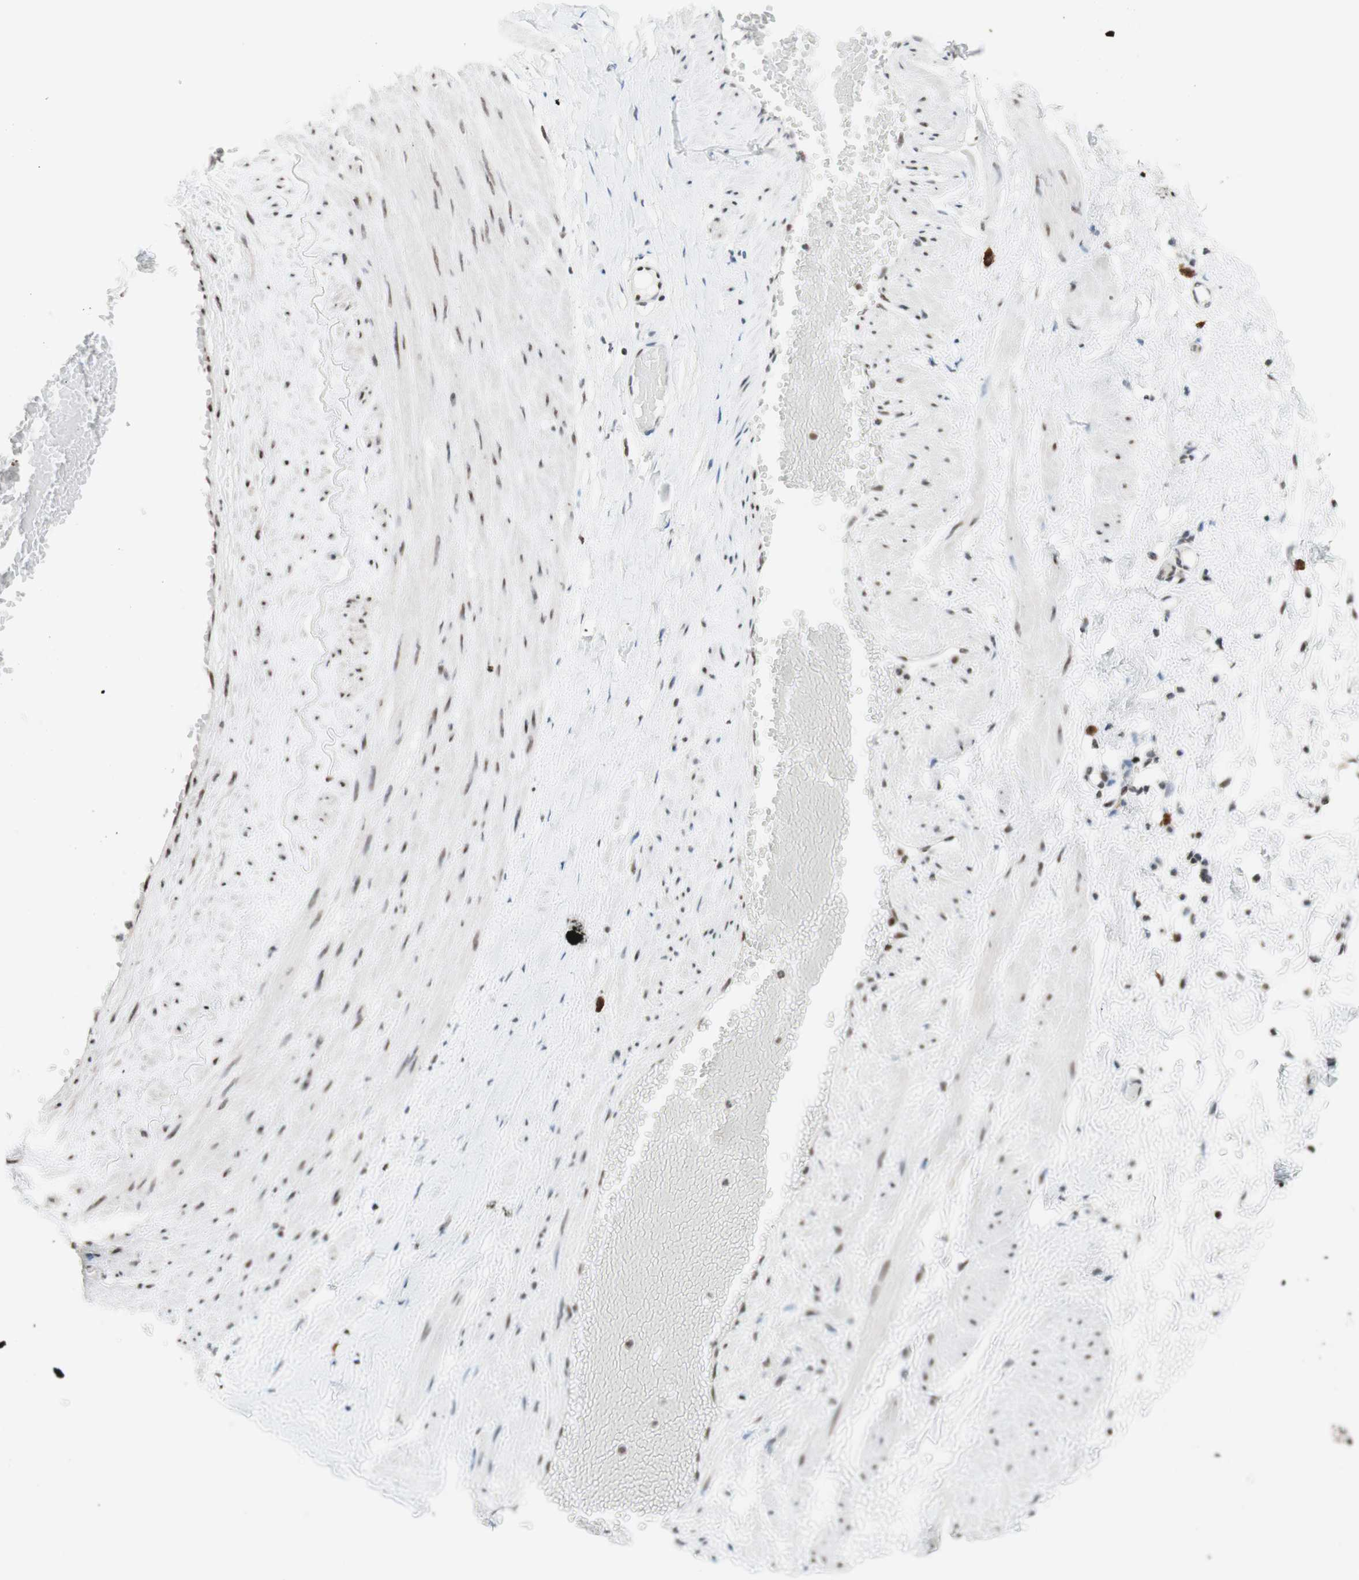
{"staining": {"intensity": "strong", "quantity": ">75%", "location": "nuclear"}, "tissue": "adipose tissue", "cell_type": "Adipocytes", "image_type": "normal", "snomed": [{"axis": "morphology", "description": "Normal tissue, NOS"}, {"axis": "topography", "description": "Soft tissue"}, {"axis": "topography", "description": "Vascular tissue"}], "caption": "A micrograph of adipose tissue stained for a protein displays strong nuclear brown staining in adipocytes. (DAB (3,3'-diaminobenzidine) IHC with brightfield microscopy, high magnification).", "gene": "PRPF19", "patient": {"sex": "female", "age": 35}}